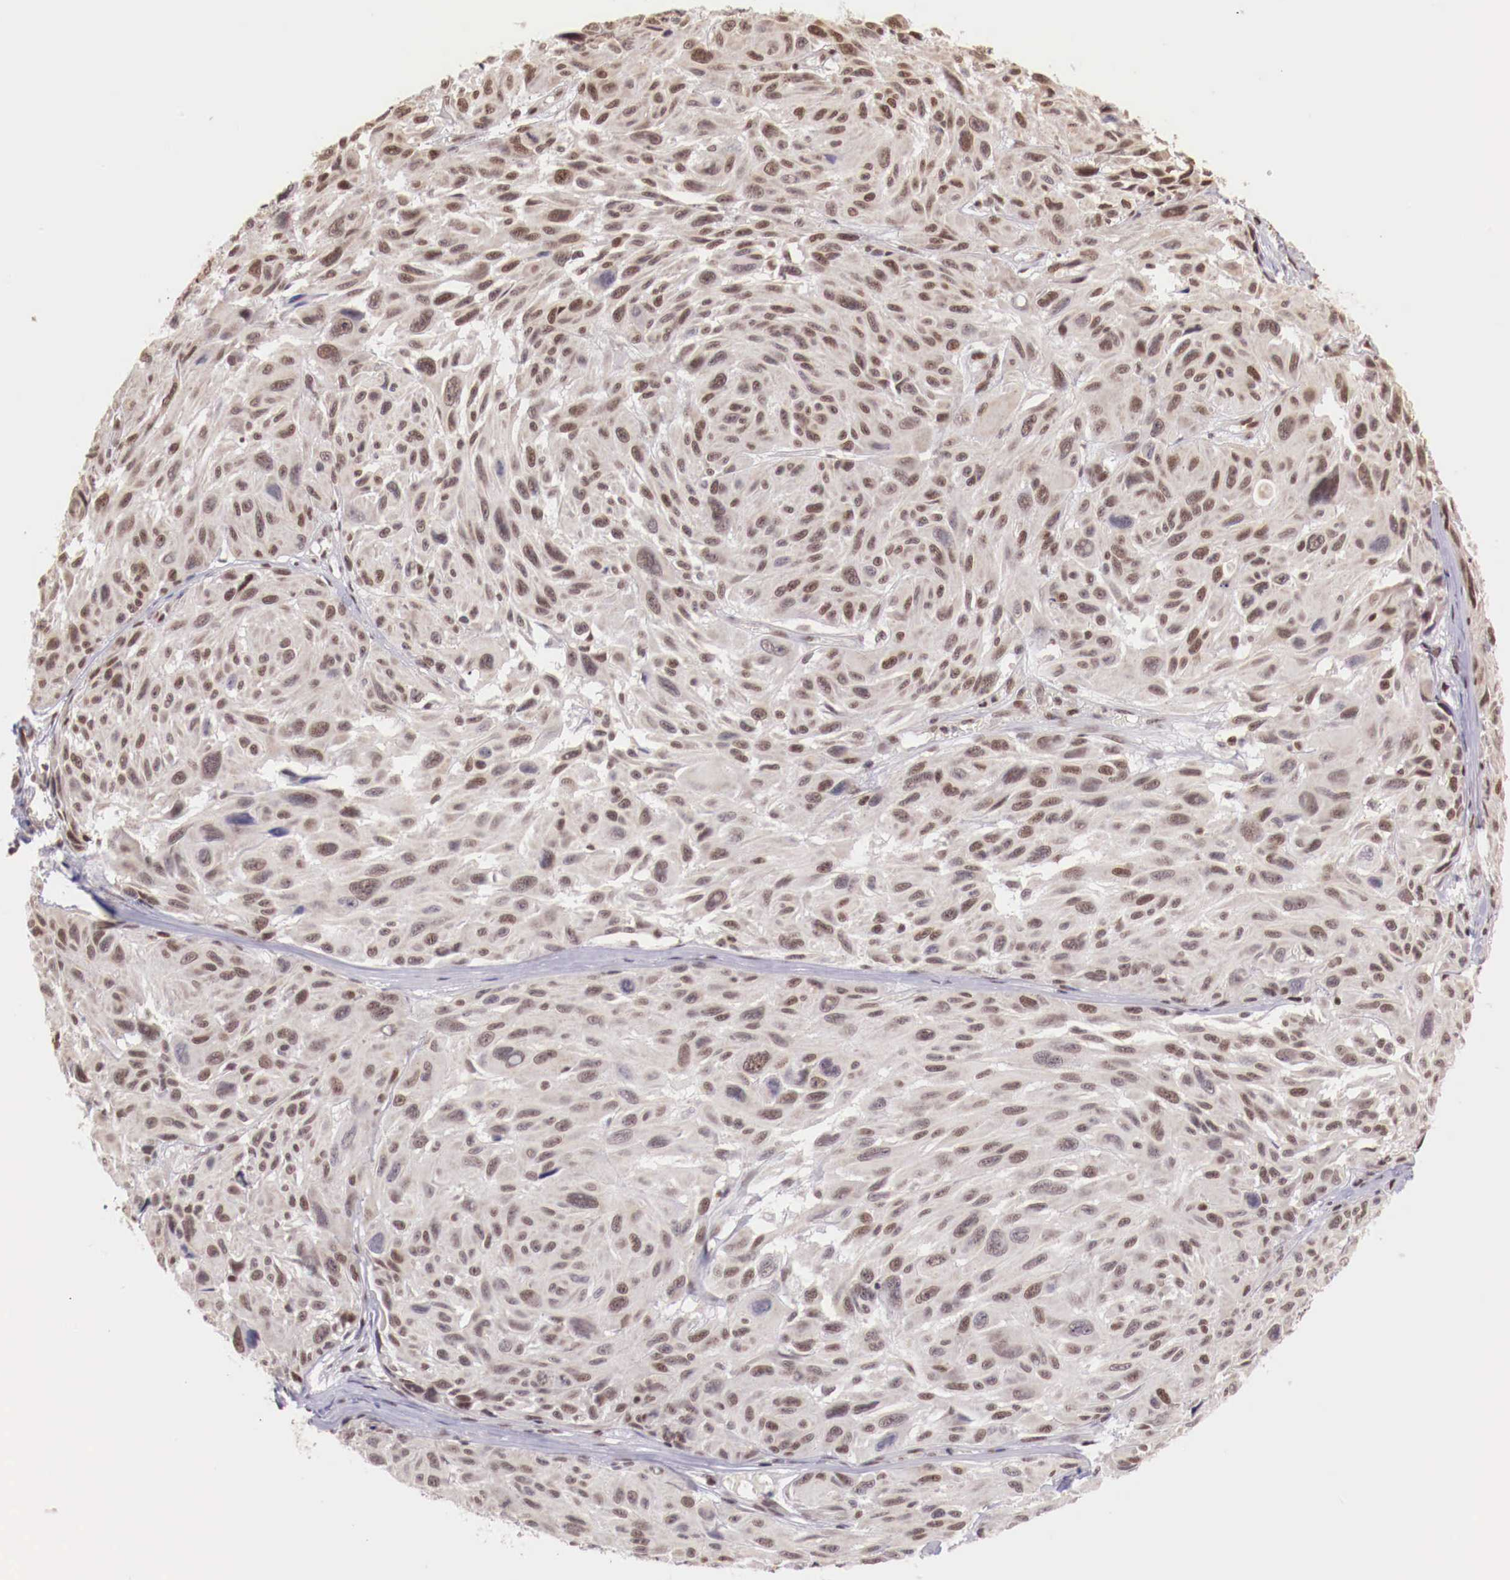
{"staining": {"intensity": "weak", "quantity": "25%-75%", "location": "nuclear"}, "tissue": "melanoma", "cell_type": "Tumor cells", "image_type": "cancer", "snomed": [{"axis": "morphology", "description": "Malignant melanoma, NOS"}, {"axis": "topography", "description": "Skin"}], "caption": "There is low levels of weak nuclear expression in tumor cells of malignant melanoma, as demonstrated by immunohistochemical staining (brown color).", "gene": "SP1", "patient": {"sex": "male", "age": 70}}